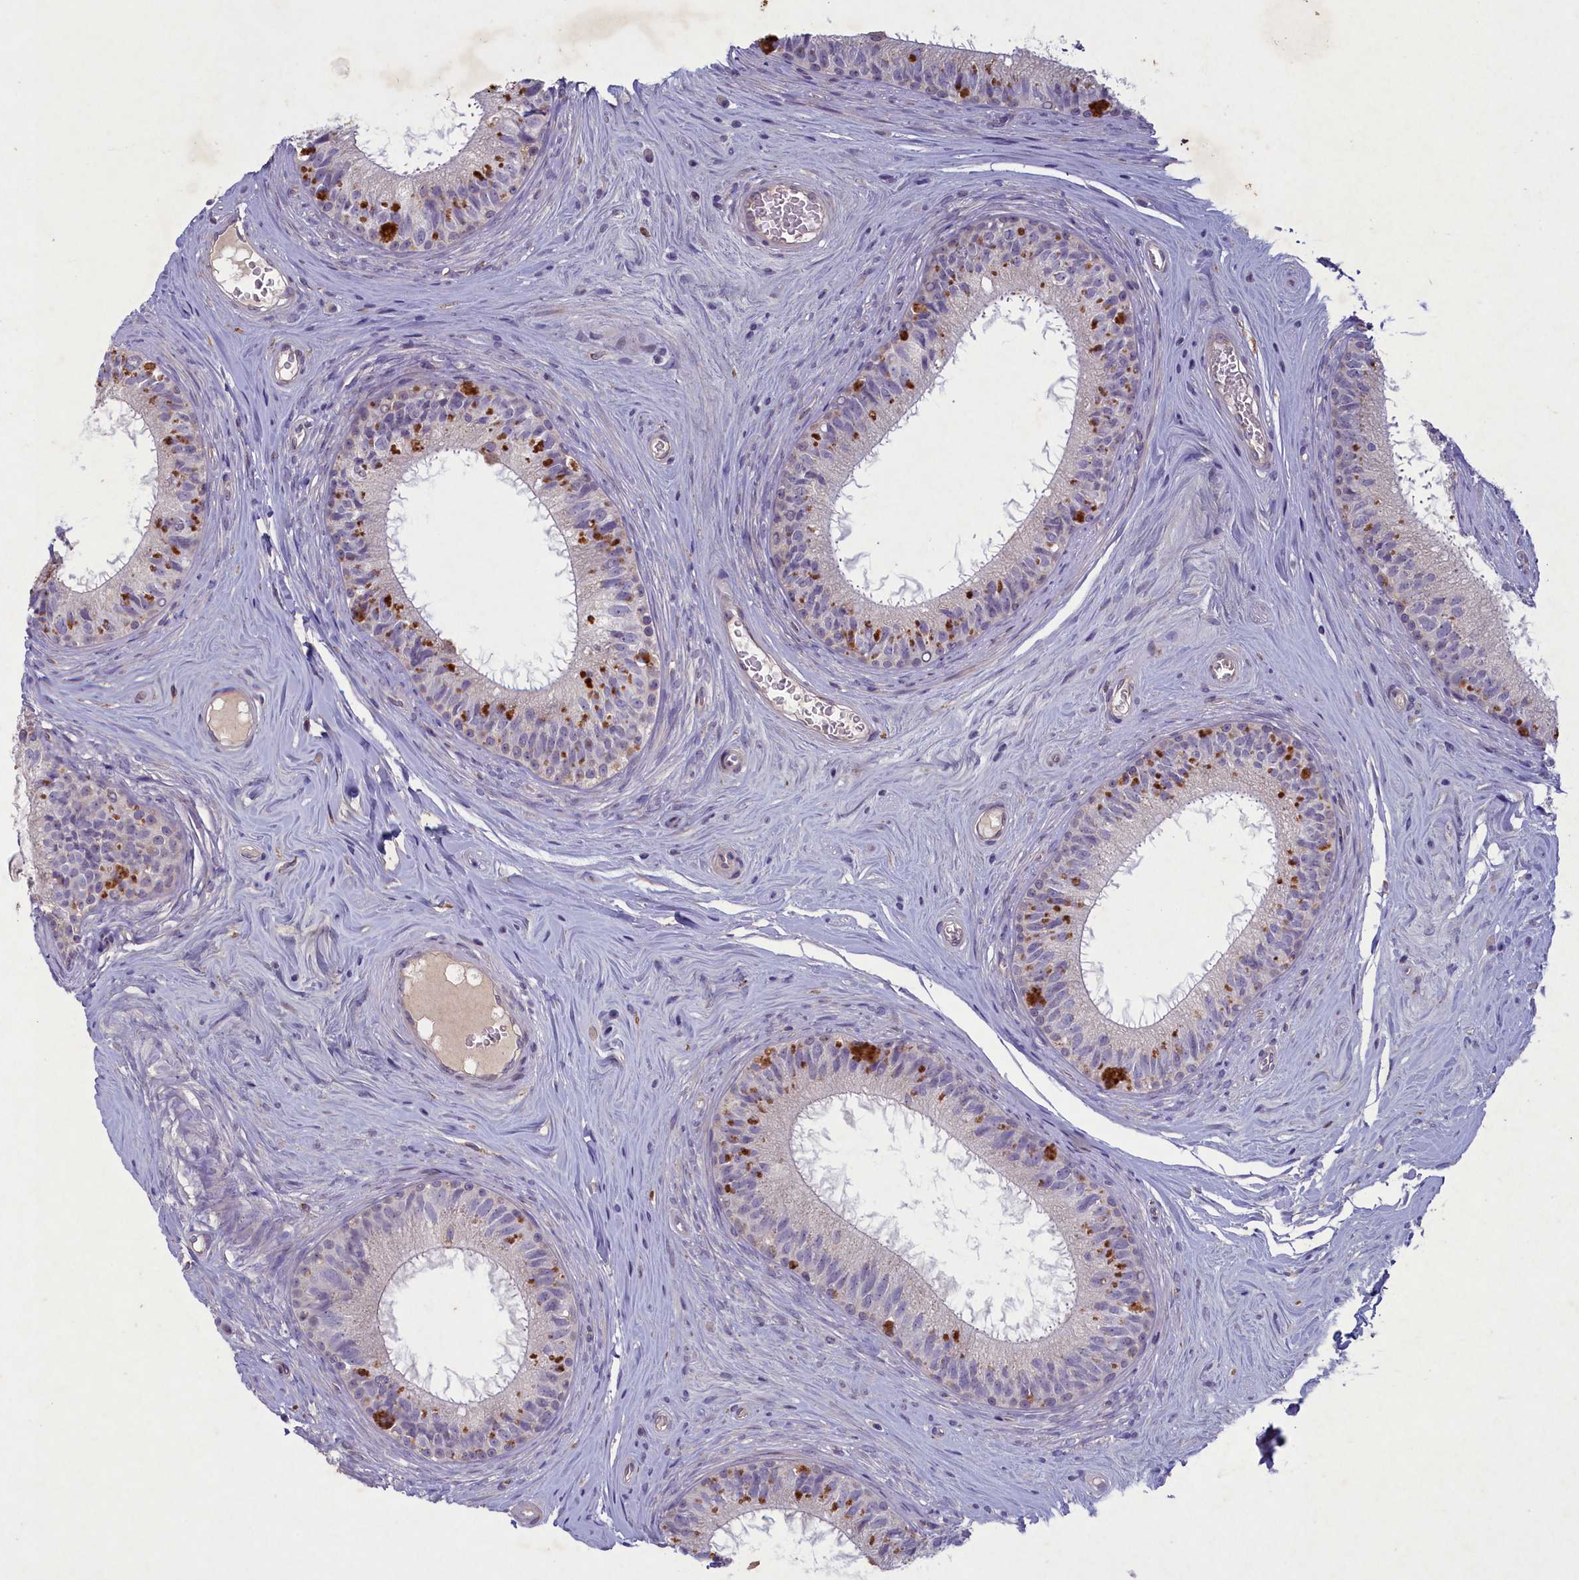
{"staining": {"intensity": "moderate", "quantity": "<25%", "location": "cytoplasmic/membranous"}, "tissue": "epididymis", "cell_type": "Glandular cells", "image_type": "normal", "snomed": [{"axis": "morphology", "description": "Normal tissue, NOS"}, {"axis": "topography", "description": "Epididymis"}], "caption": "Immunohistochemistry micrograph of unremarkable epididymis stained for a protein (brown), which shows low levels of moderate cytoplasmic/membranous positivity in approximately <25% of glandular cells.", "gene": "PLEKHG6", "patient": {"sex": "male", "age": 33}}